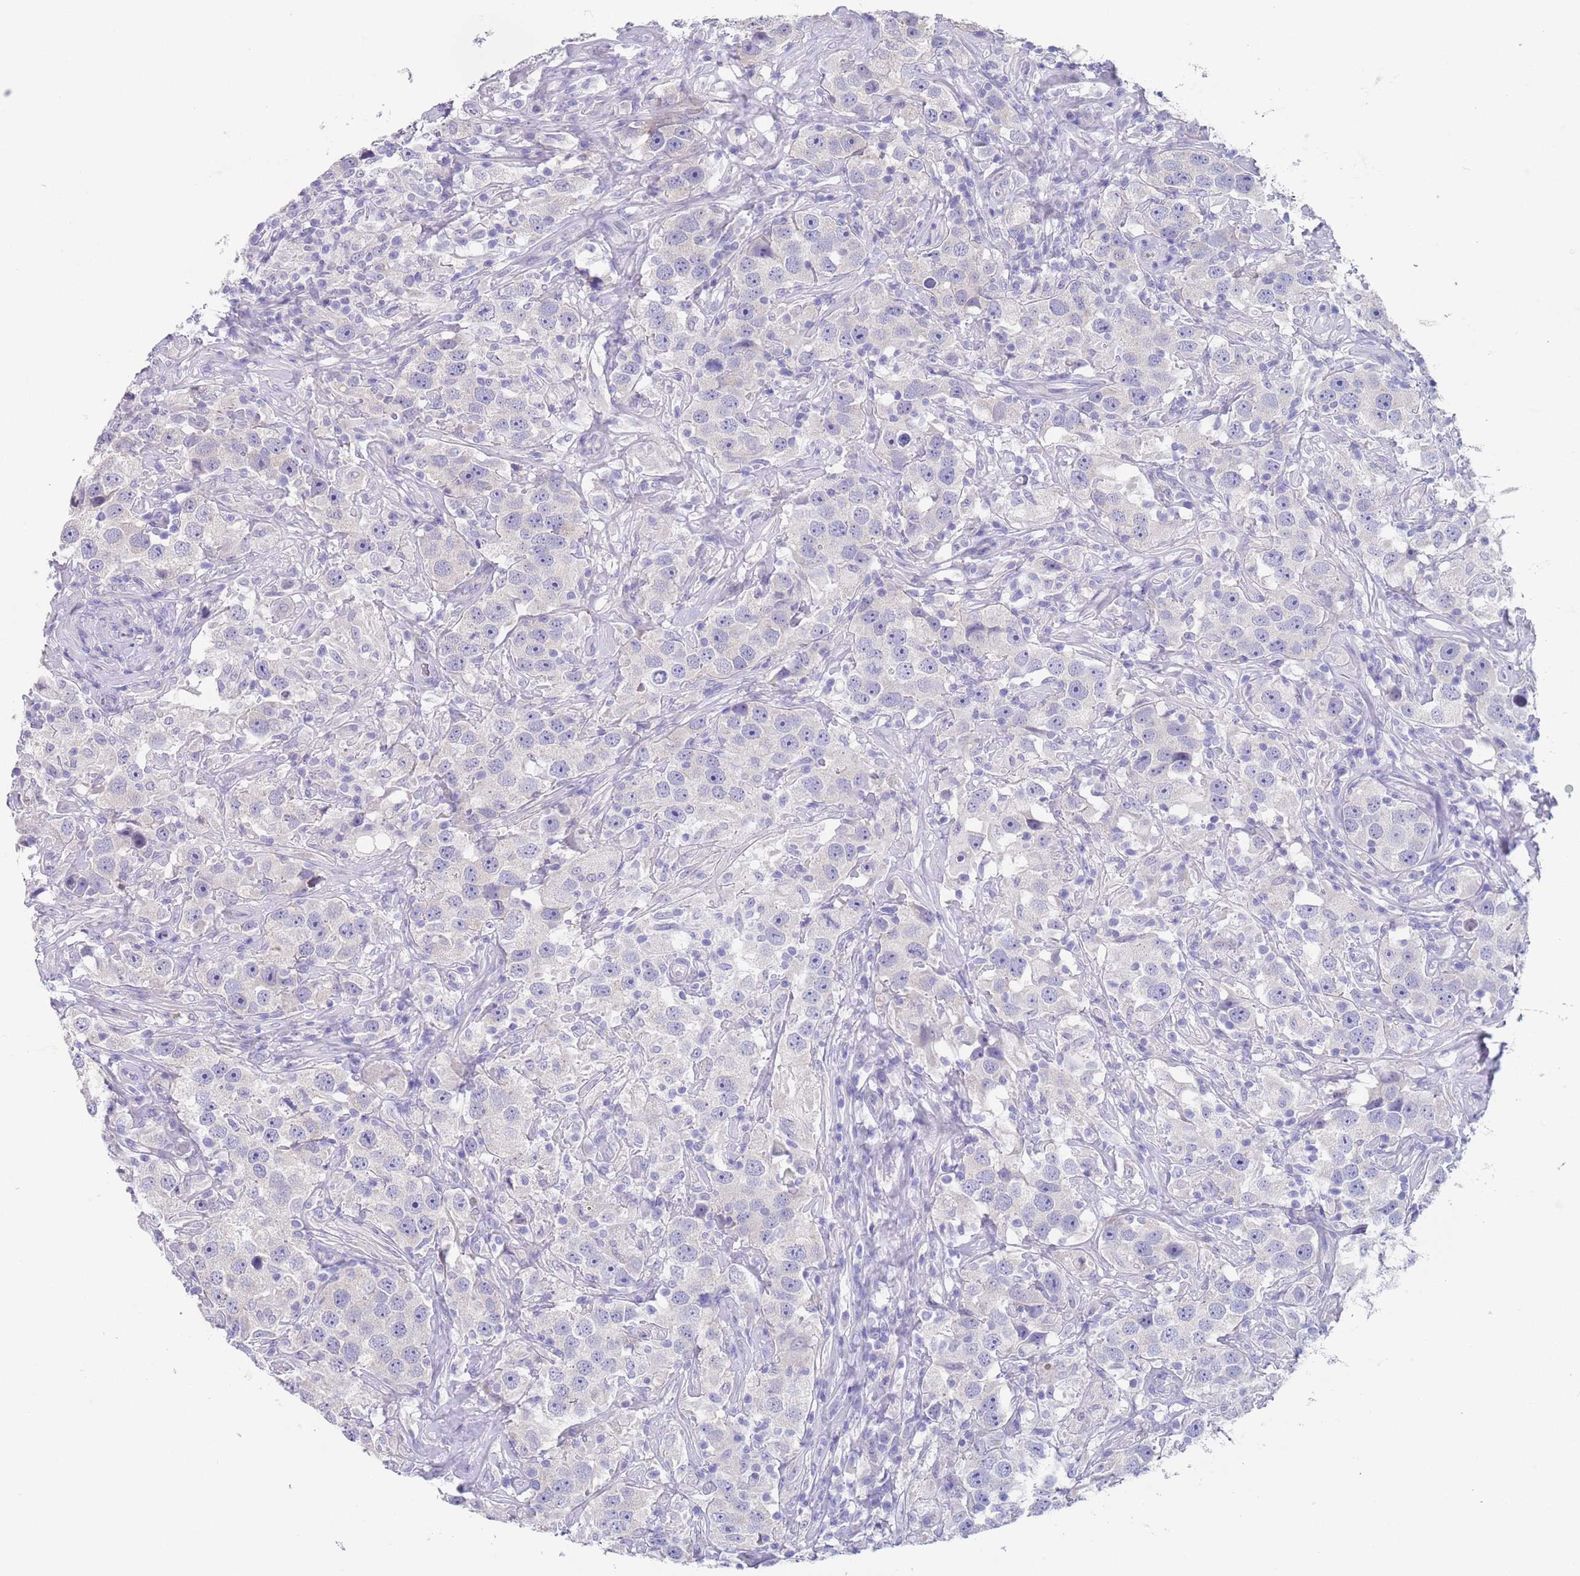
{"staining": {"intensity": "negative", "quantity": "none", "location": "none"}, "tissue": "testis cancer", "cell_type": "Tumor cells", "image_type": "cancer", "snomed": [{"axis": "morphology", "description": "Seminoma, NOS"}, {"axis": "topography", "description": "Testis"}], "caption": "A micrograph of testis cancer (seminoma) stained for a protein demonstrates no brown staining in tumor cells.", "gene": "SPIRE2", "patient": {"sex": "male", "age": 49}}